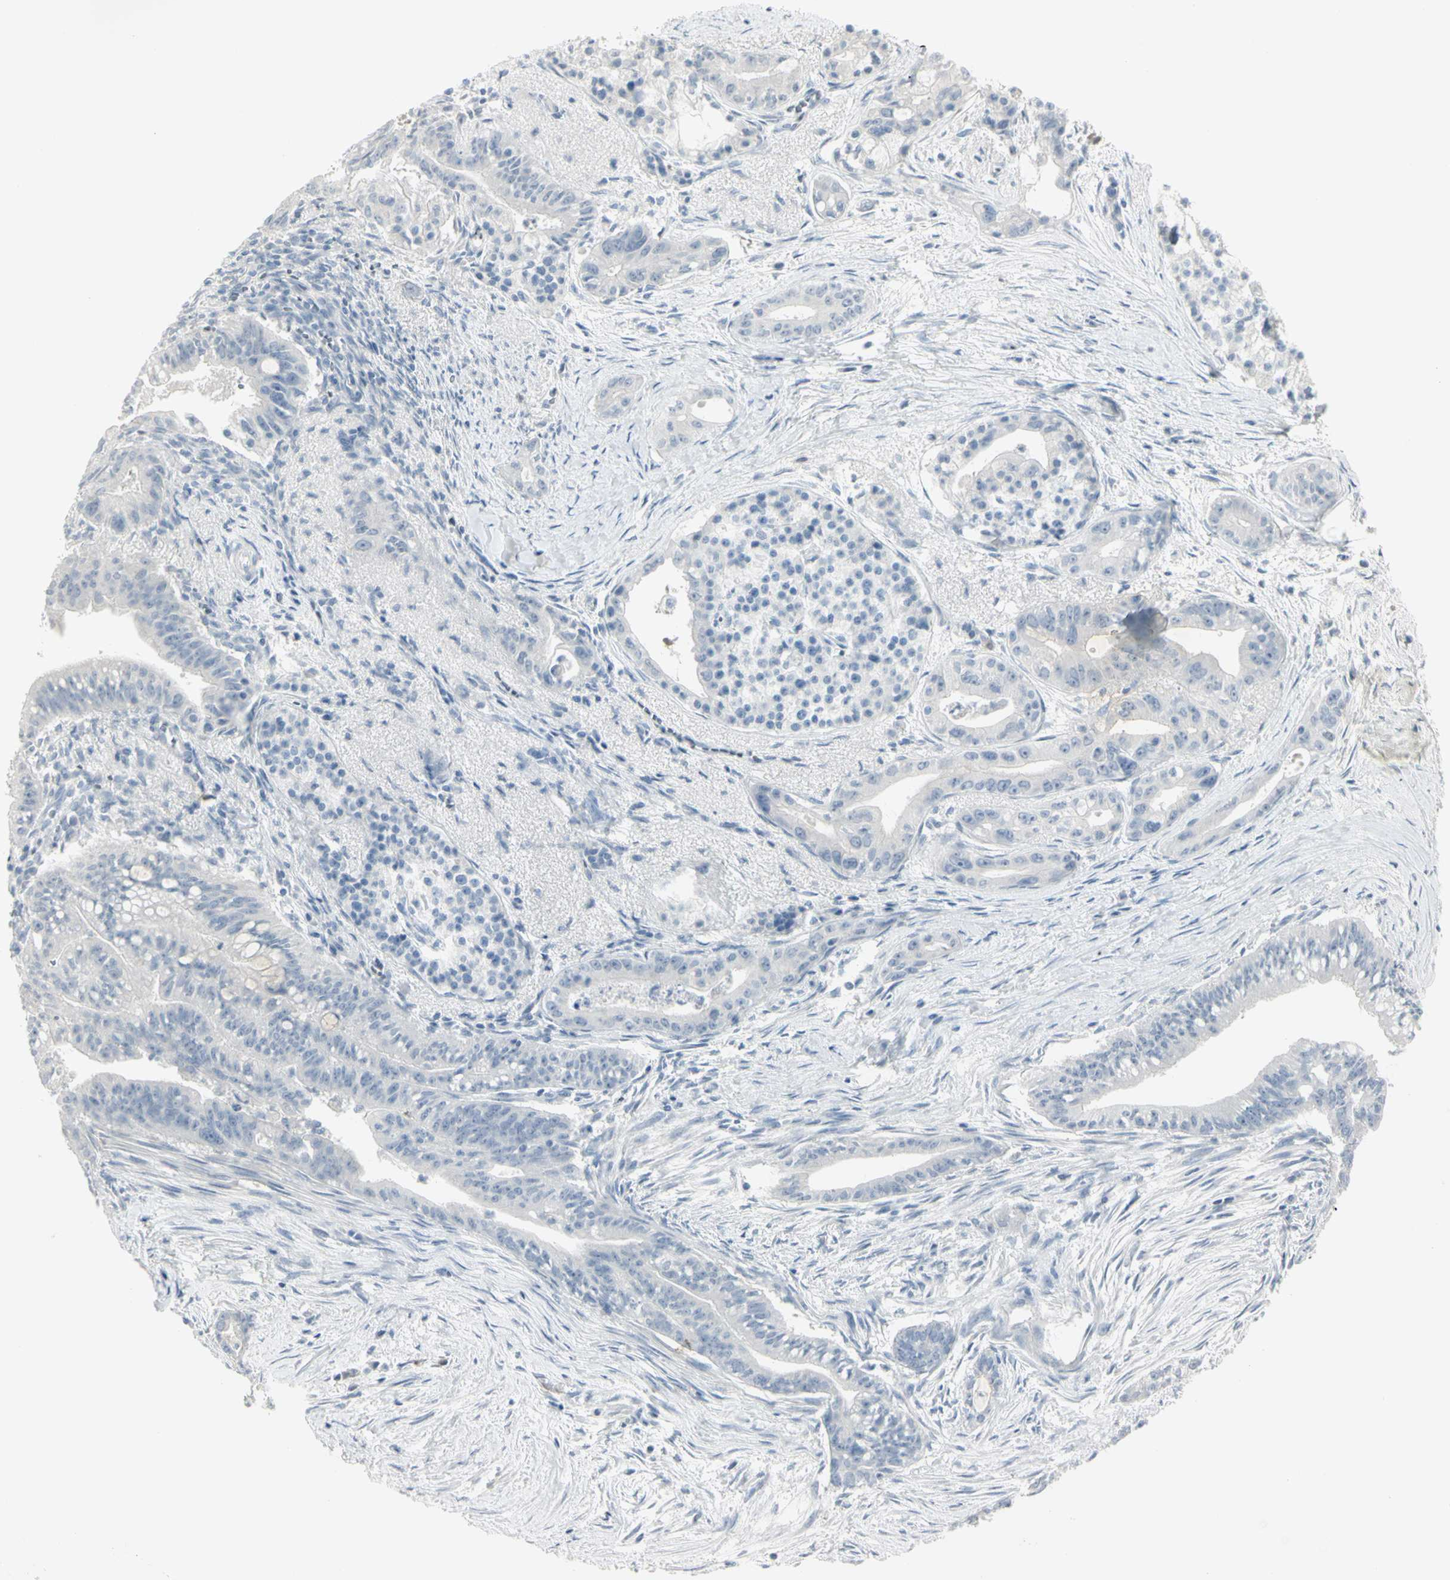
{"staining": {"intensity": "negative", "quantity": "none", "location": "none"}, "tissue": "pancreatic cancer", "cell_type": "Tumor cells", "image_type": "cancer", "snomed": [{"axis": "morphology", "description": "Adenocarcinoma, NOS"}, {"axis": "topography", "description": "Pancreas"}], "caption": "The image exhibits no significant expression in tumor cells of pancreatic cancer (adenocarcinoma).", "gene": "PIP", "patient": {"sex": "male", "age": 70}}